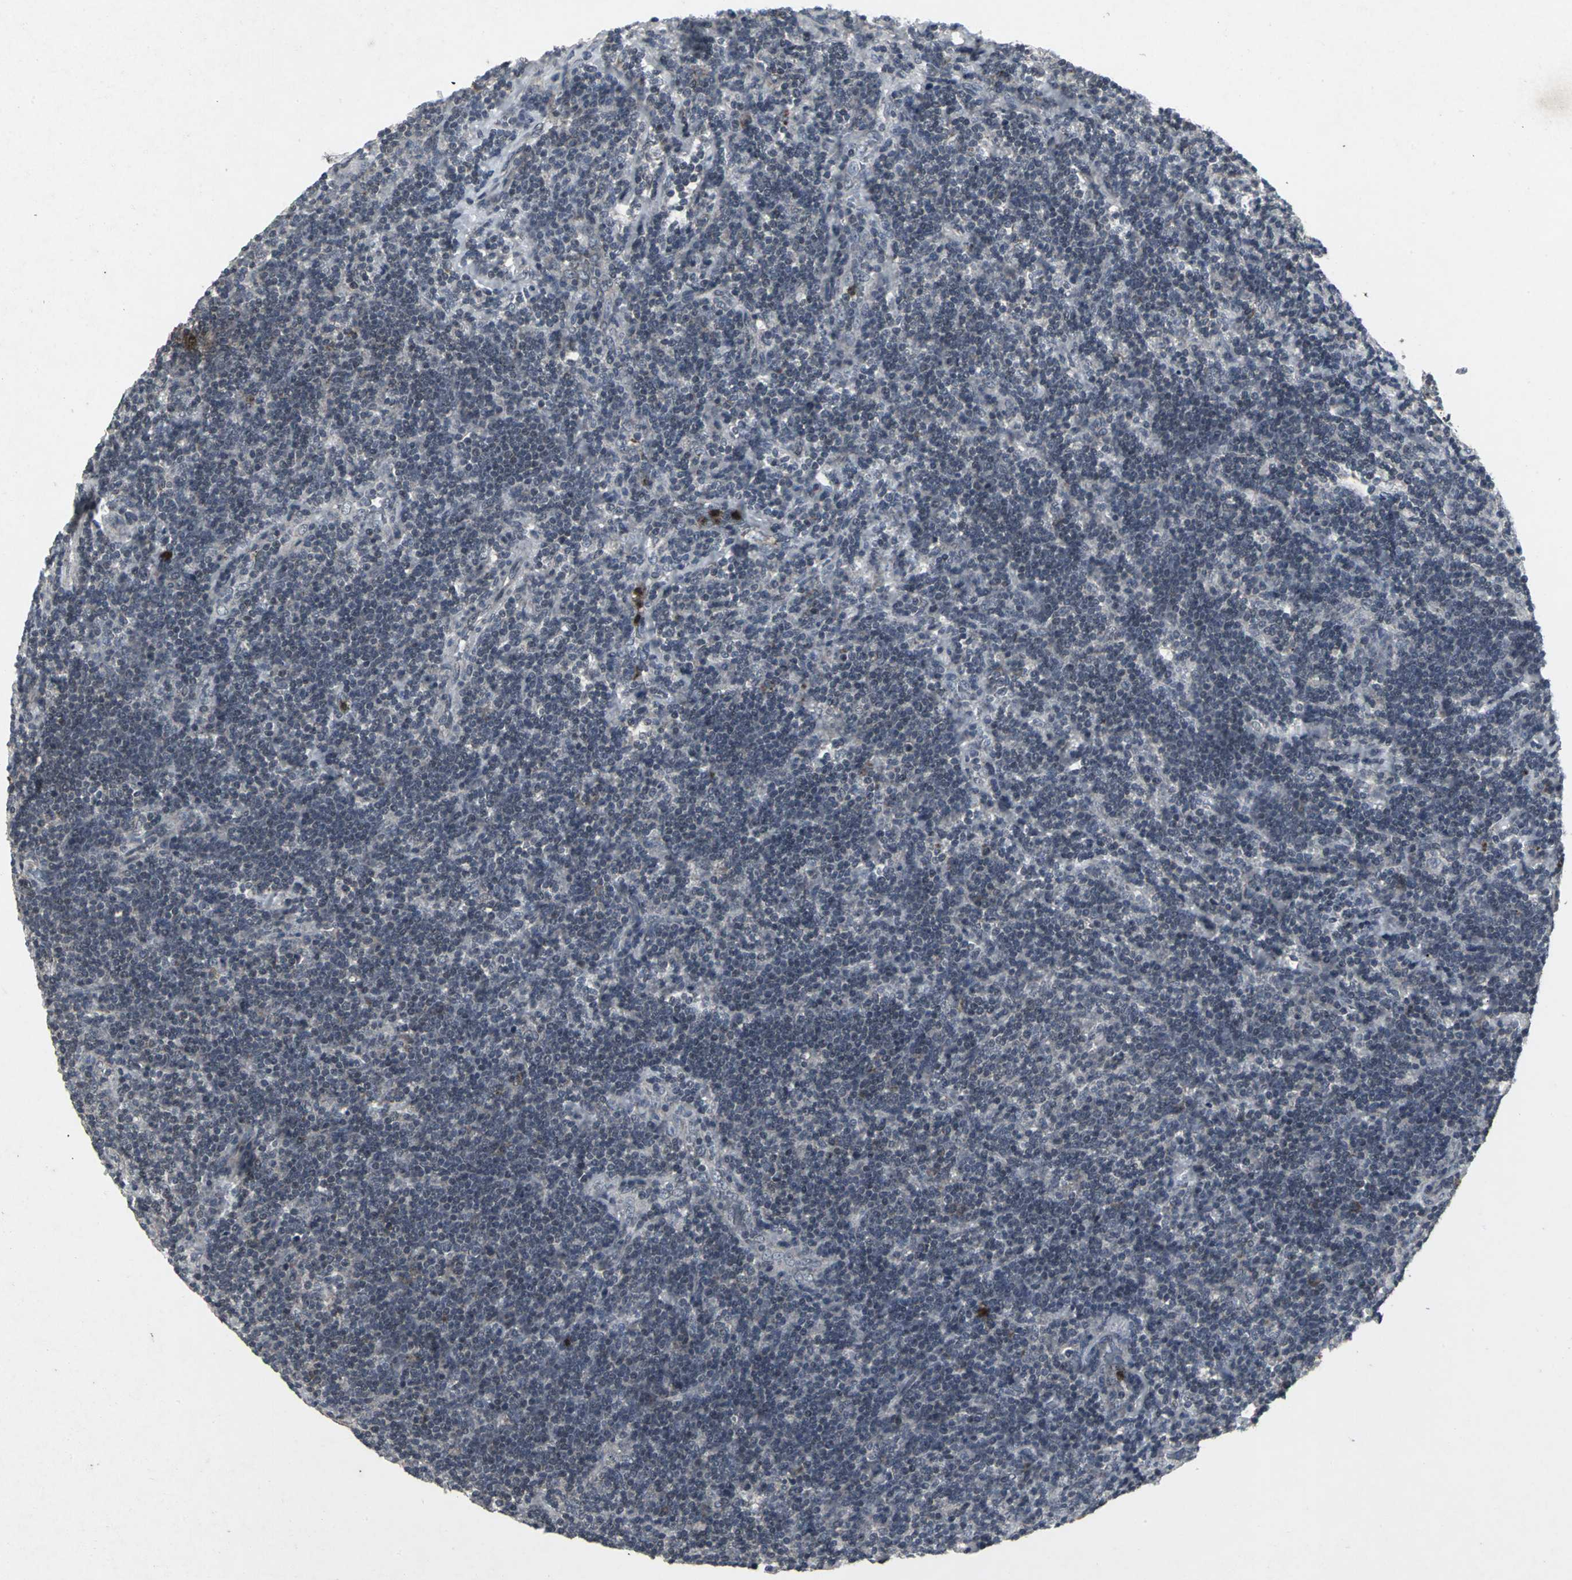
{"staining": {"intensity": "negative", "quantity": "none", "location": "none"}, "tissue": "lymphoma", "cell_type": "Tumor cells", "image_type": "cancer", "snomed": [{"axis": "morphology", "description": "Malignant lymphoma, non-Hodgkin's type, Low grade"}, {"axis": "topography", "description": "Lymph node"}], "caption": "High magnification brightfield microscopy of lymphoma stained with DAB (3,3'-diaminobenzidine) (brown) and counterstained with hematoxylin (blue): tumor cells show no significant expression.", "gene": "BMP4", "patient": {"sex": "male", "age": 70}}